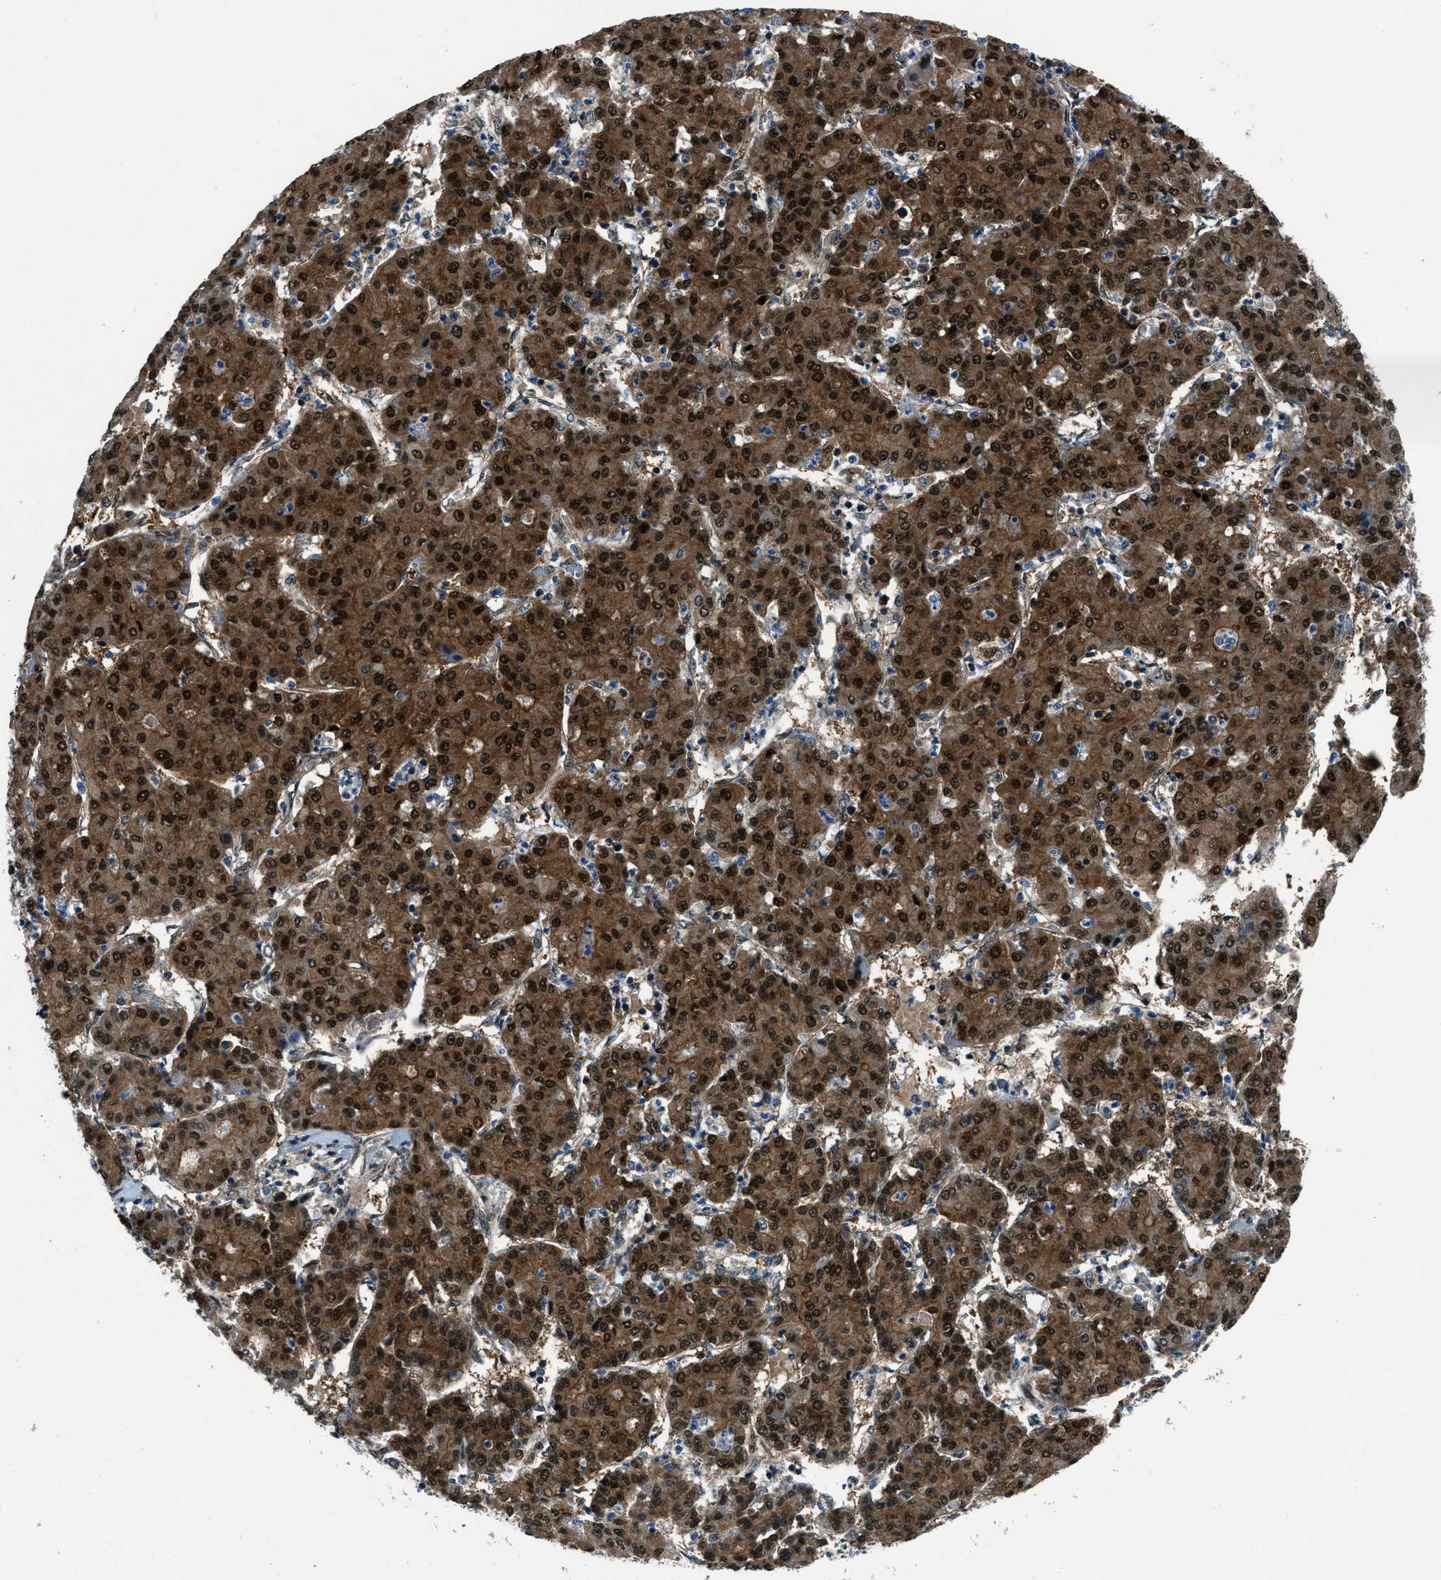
{"staining": {"intensity": "strong", "quantity": ">75%", "location": "cytoplasmic/membranous,nuclear"}, "tissue": "liver cancer", "cell_type": "Tumor cells", "image_type": "cancer", "snomed": [{"axis": "morphology", "description": "Carcinoma, Hepatocellular, NOS"}, {"axis": "topography", "description": "Liver"}], "caption": "Immunohistochemical staining of human hepatocellular carcinoma (liver) displays high levels of strong cytoplasmic/membranous and nuclear staining in approximately >75% of tumor cells.", "gene": "NUDCD3", "patient": {"sex": "male", "age": 65}}